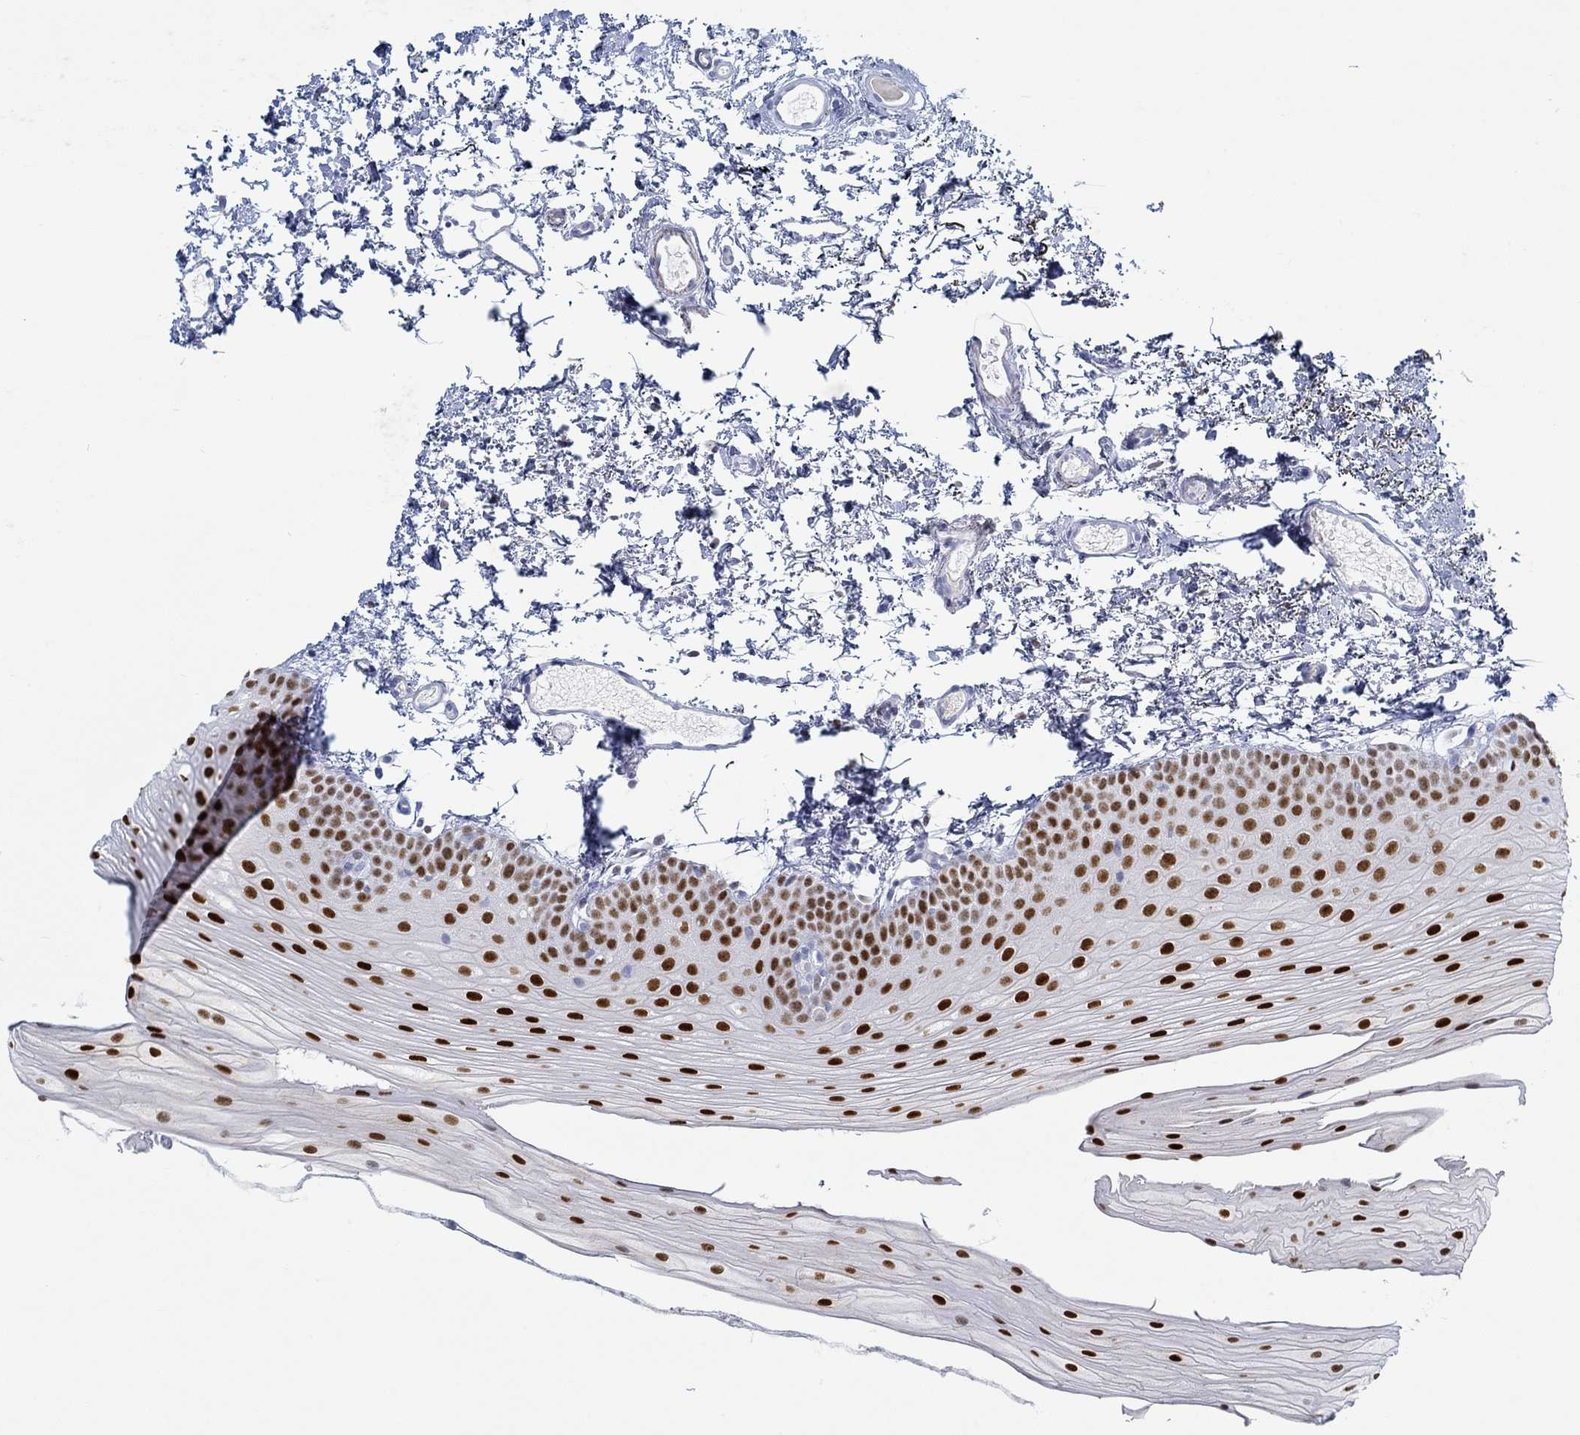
{"staining": {"intensity": "strong", "quantity": ">75%", "location": "nuclear"}, "tissue": "oral mucosa", "cell_type": "Squamous epithelial cells", "image_type": "normal", "snomed": [{"axis": "morphology", "description": "Normal tissue, NOS"}, {"axis": "topography", "description": "Oral tissue"}], "caption": "The photomicrograph shows staining of unremarkable oral mucosa, revealing strong nuclear protein staining (brown color) within squamous epithelial cells.", "gene": "PAX9", "patient": {"sex": "female", "age": 57}}